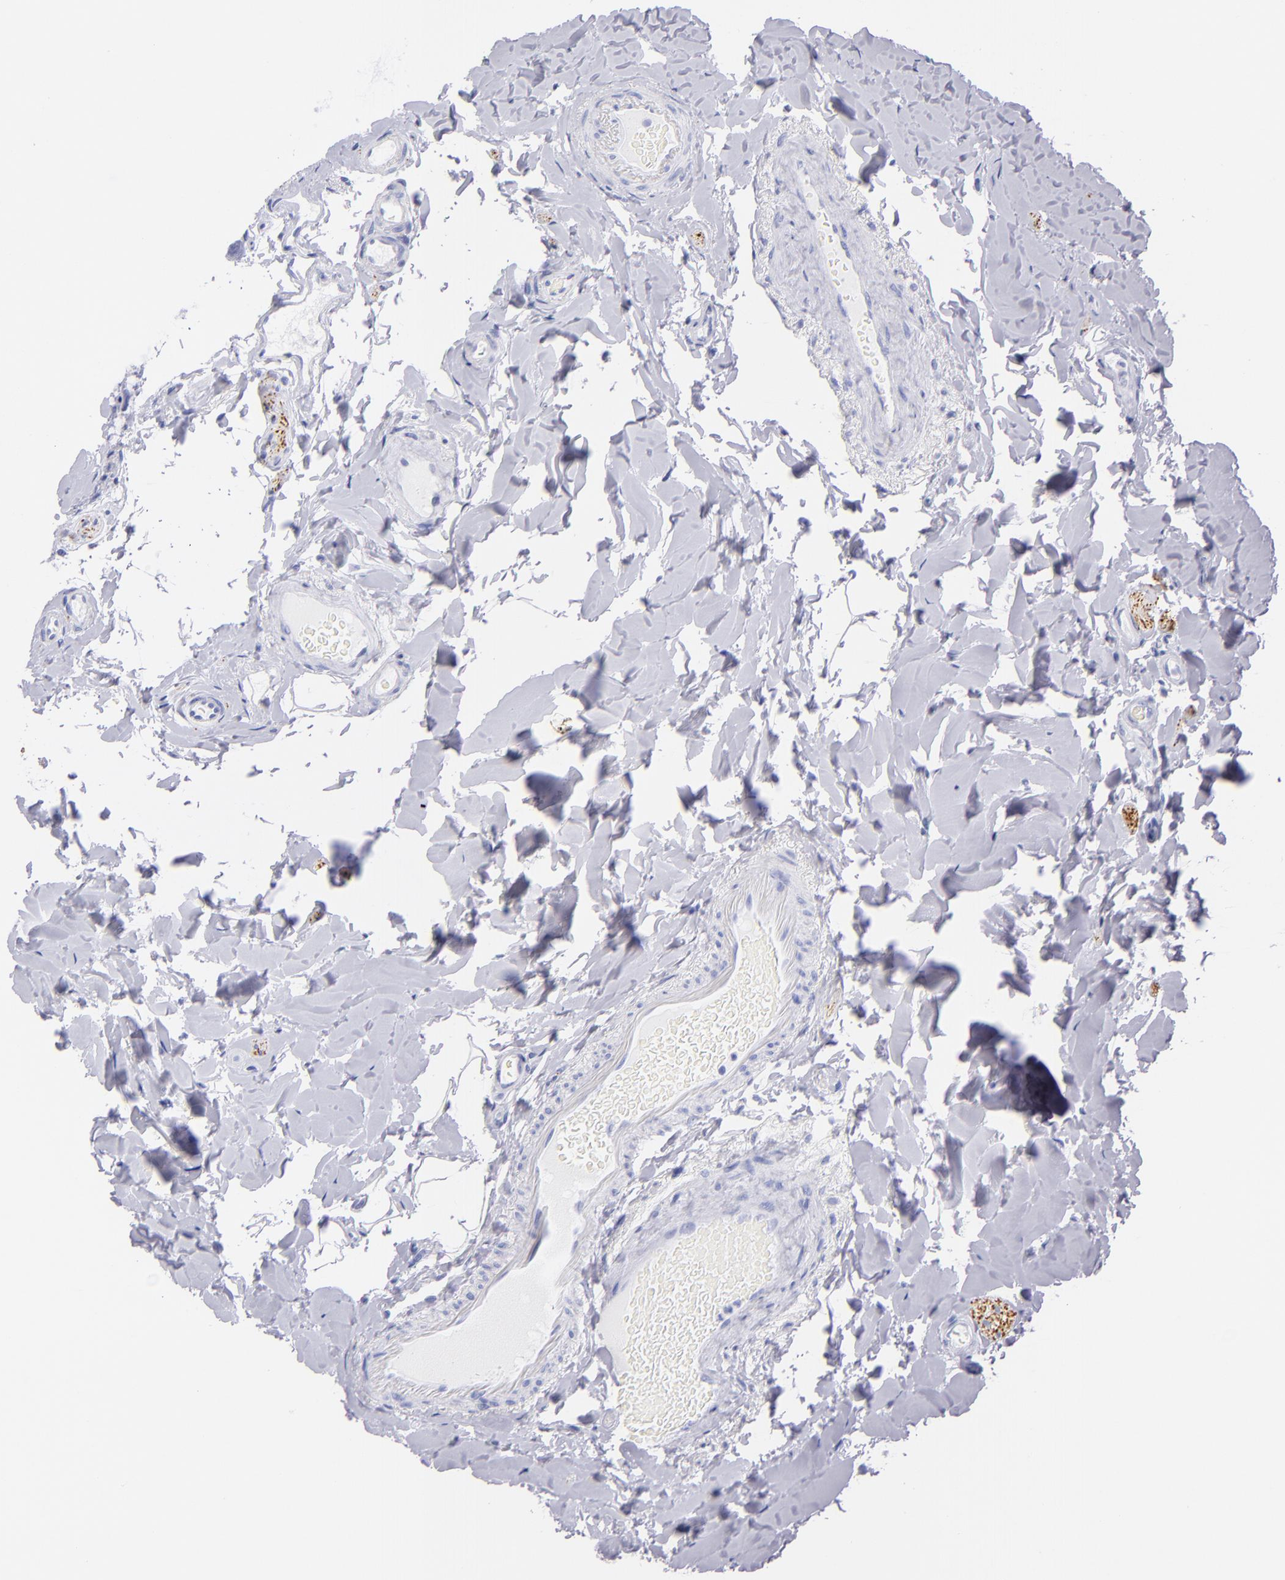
{"staining": {"intensity": "negative", "quantity": "none", "location": "none"}, "tissue": "colon", "cell_type": "Endothelial cells", "image_type": "normal", "snomed": [{"axis": "morphology", "description": "Normal tissue, NOS"}, {"axis": "topography", "description": "Colon"}], "caption": "An image of colon stained for a protein shows no brown staining in endothelial cells.", "gene": "PRPH", "patient": {"sex": "female", "age": 61}}